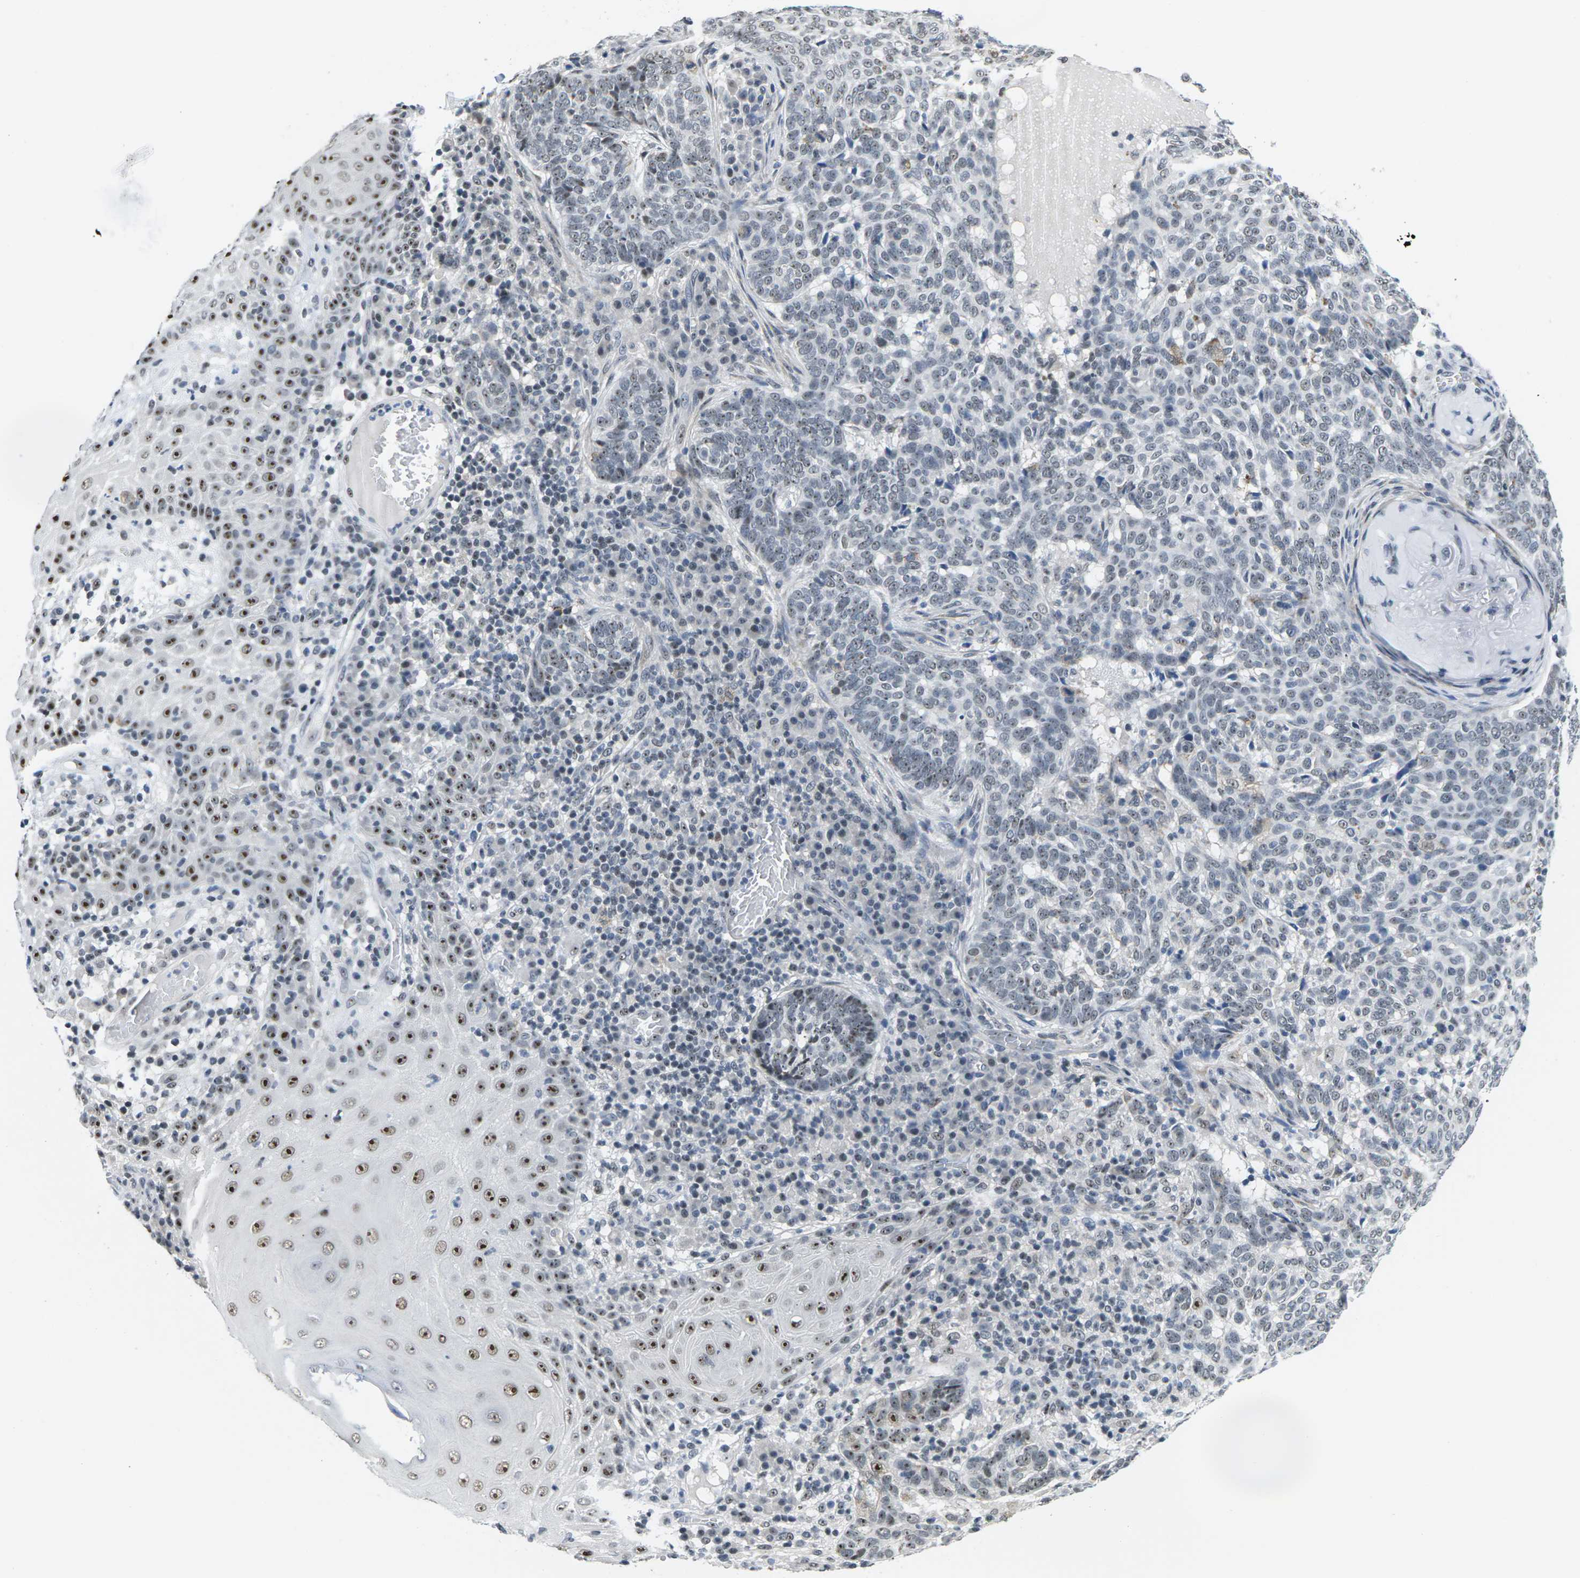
{"staining": {"intensity": "moderate", "quantity": "25%-75%", "location": "nuclear"}, "tissue": "skin cancer", "cell_type": "Tumor cells", "image_type": "cancer", "snomed": [{"axis": "morphology", "description": "Basal cell carcinoma"}, {"axis": "topography", "description": "Skin"}], "caption": "Moderate nuclear protein positivity is appreciated in about 25%-75% of tumor cells in skin cancer (basal cell carcinoma). (DAB IHC with brightfield microscopy, high magnification).", "gene": "NSRP1", "patient": {"sex": "male", "age": 85}}